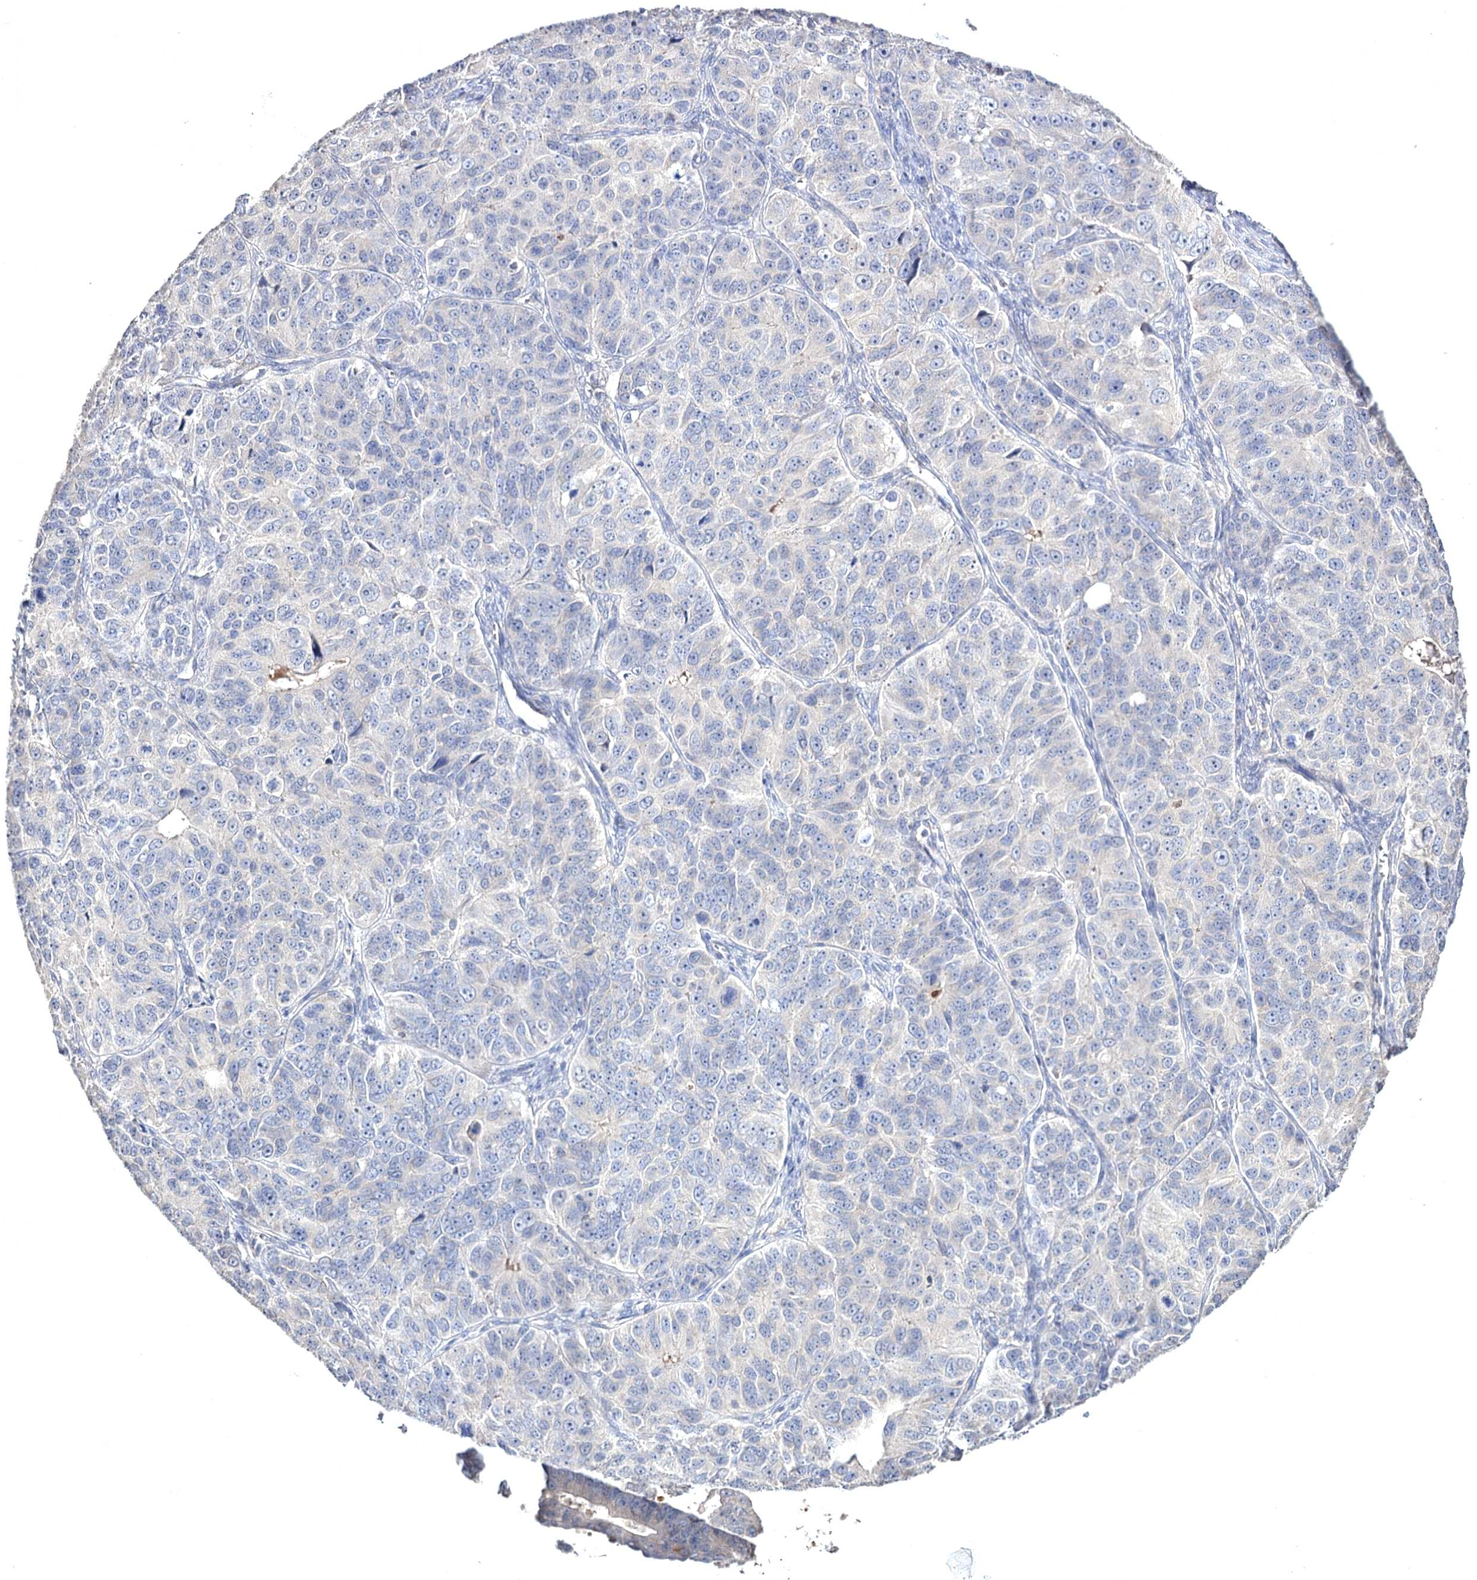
{"staining": {"intensity": "negative", "quantity": "none", "location": "none"}, "tissue": "ovarian cancer", "cell_type": "Tumor cells", "image_type": "cancer", "snomed": [{"axis": "morphology", "description": "Carcinoma, endometroid"}, {"axis": "topography", "description": "Ovary"}], "caption": "Immunohistochemistry (IHC) micrograph of neoplastic tissue: human endometroid carcinoma (ovarian) stained with DAB (3,3'-diaminobenzidine) reveals no significant protein staining in tumor cells. (Stains: DAB IHC with hematoxylin counter stain, Microscopy: brightfield microscopy at high magnification).", "gene": "SEMA4G", "patient": {"sex": "female", "age": 51}}